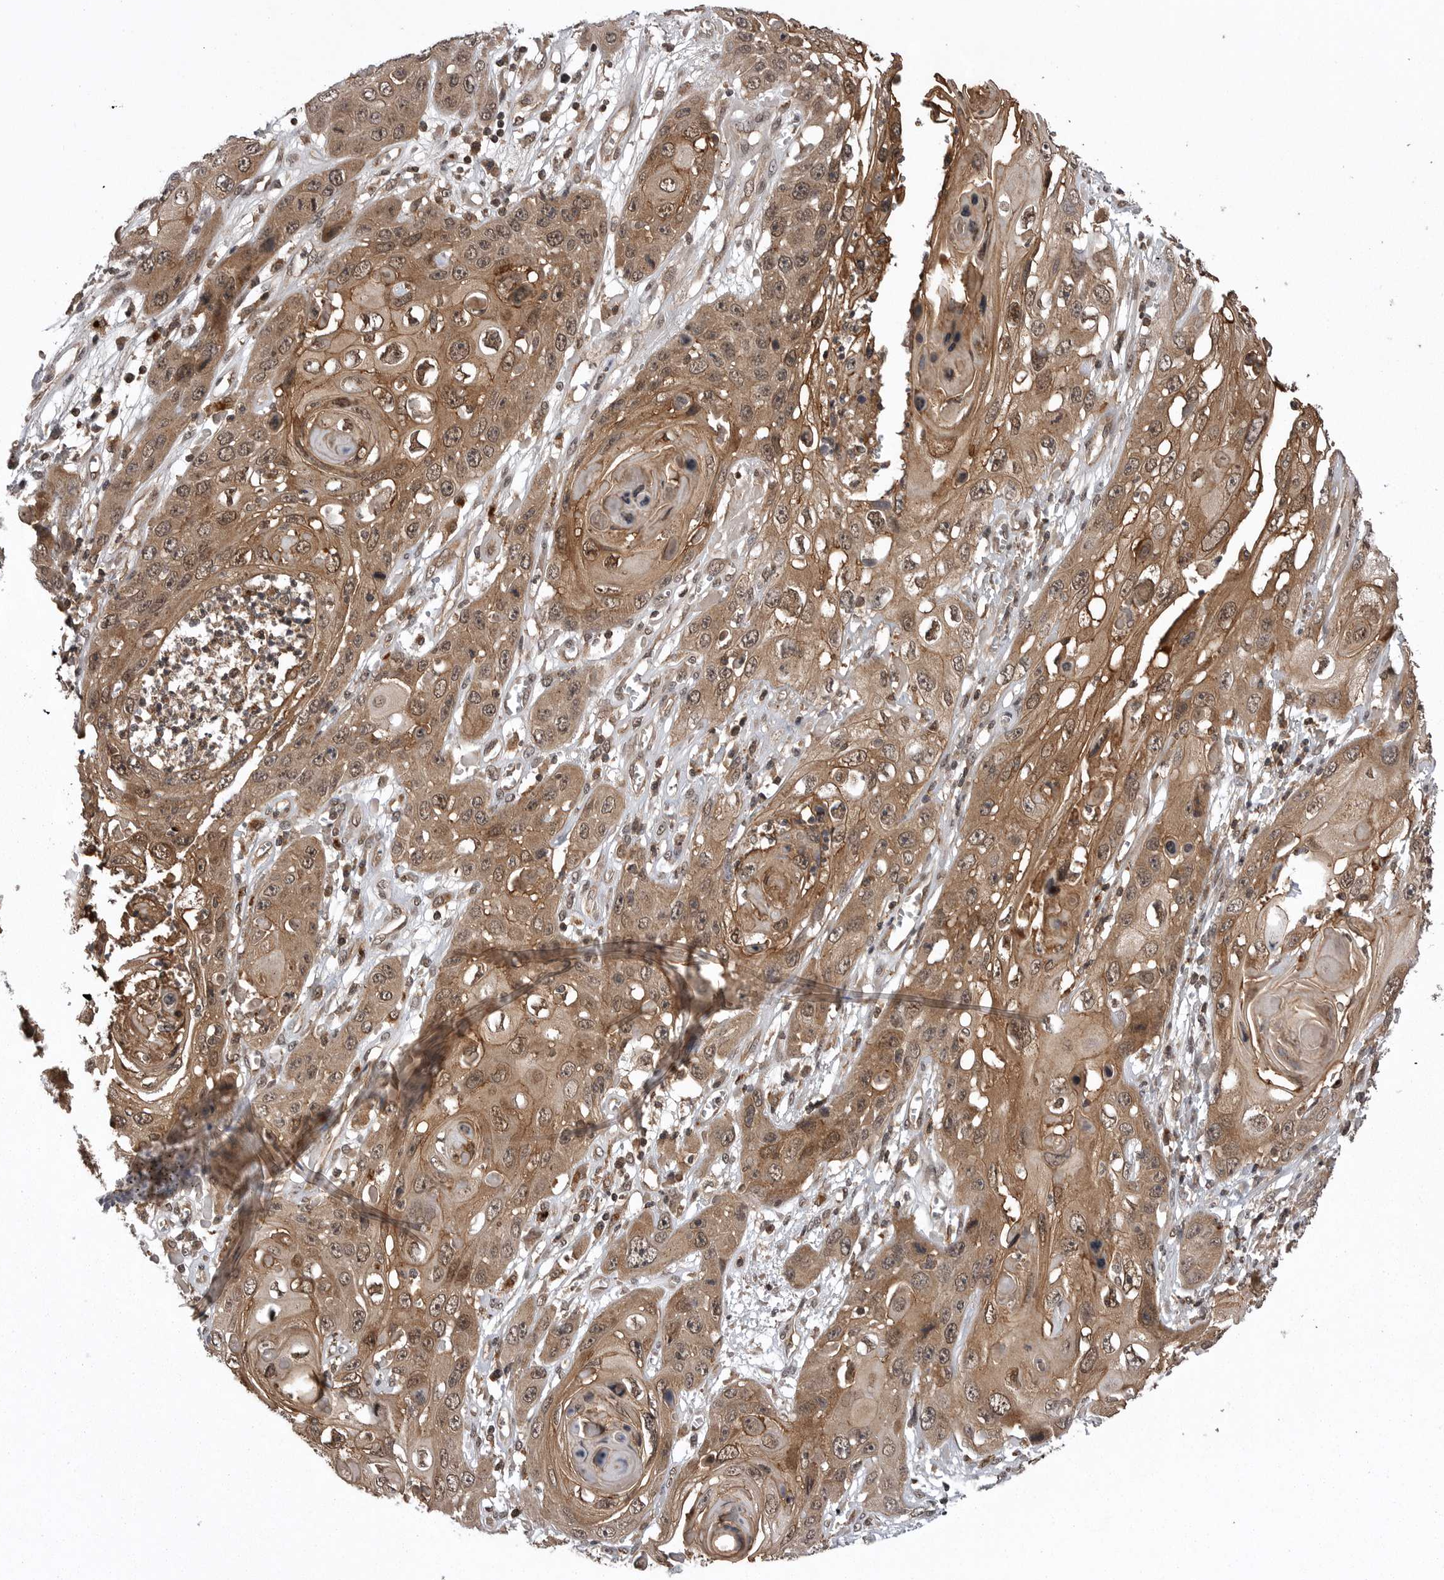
{"staining": {"intensity": "moderate", "quantity": ">75%", "location": "cytoplasmic/membranous,nuclear"}, "tissue": "skin cancer", "cell_type": "Tumor cells", "image_type": "cancer", "snomed": [{"axis": "morphology", "description": "Squamous cell carcinoma, NOS"}, {"axis": "topography", "description": "Skin"}], "caption": "The photomicrograph shows a brown stain indicating the presence of a protein in the cytoplasmic/membranous and nuclear of tumor cells in skin squamous cell carcinoma.", "gene": "AOAH", "patient": {"sex": "male", "age": 55}}